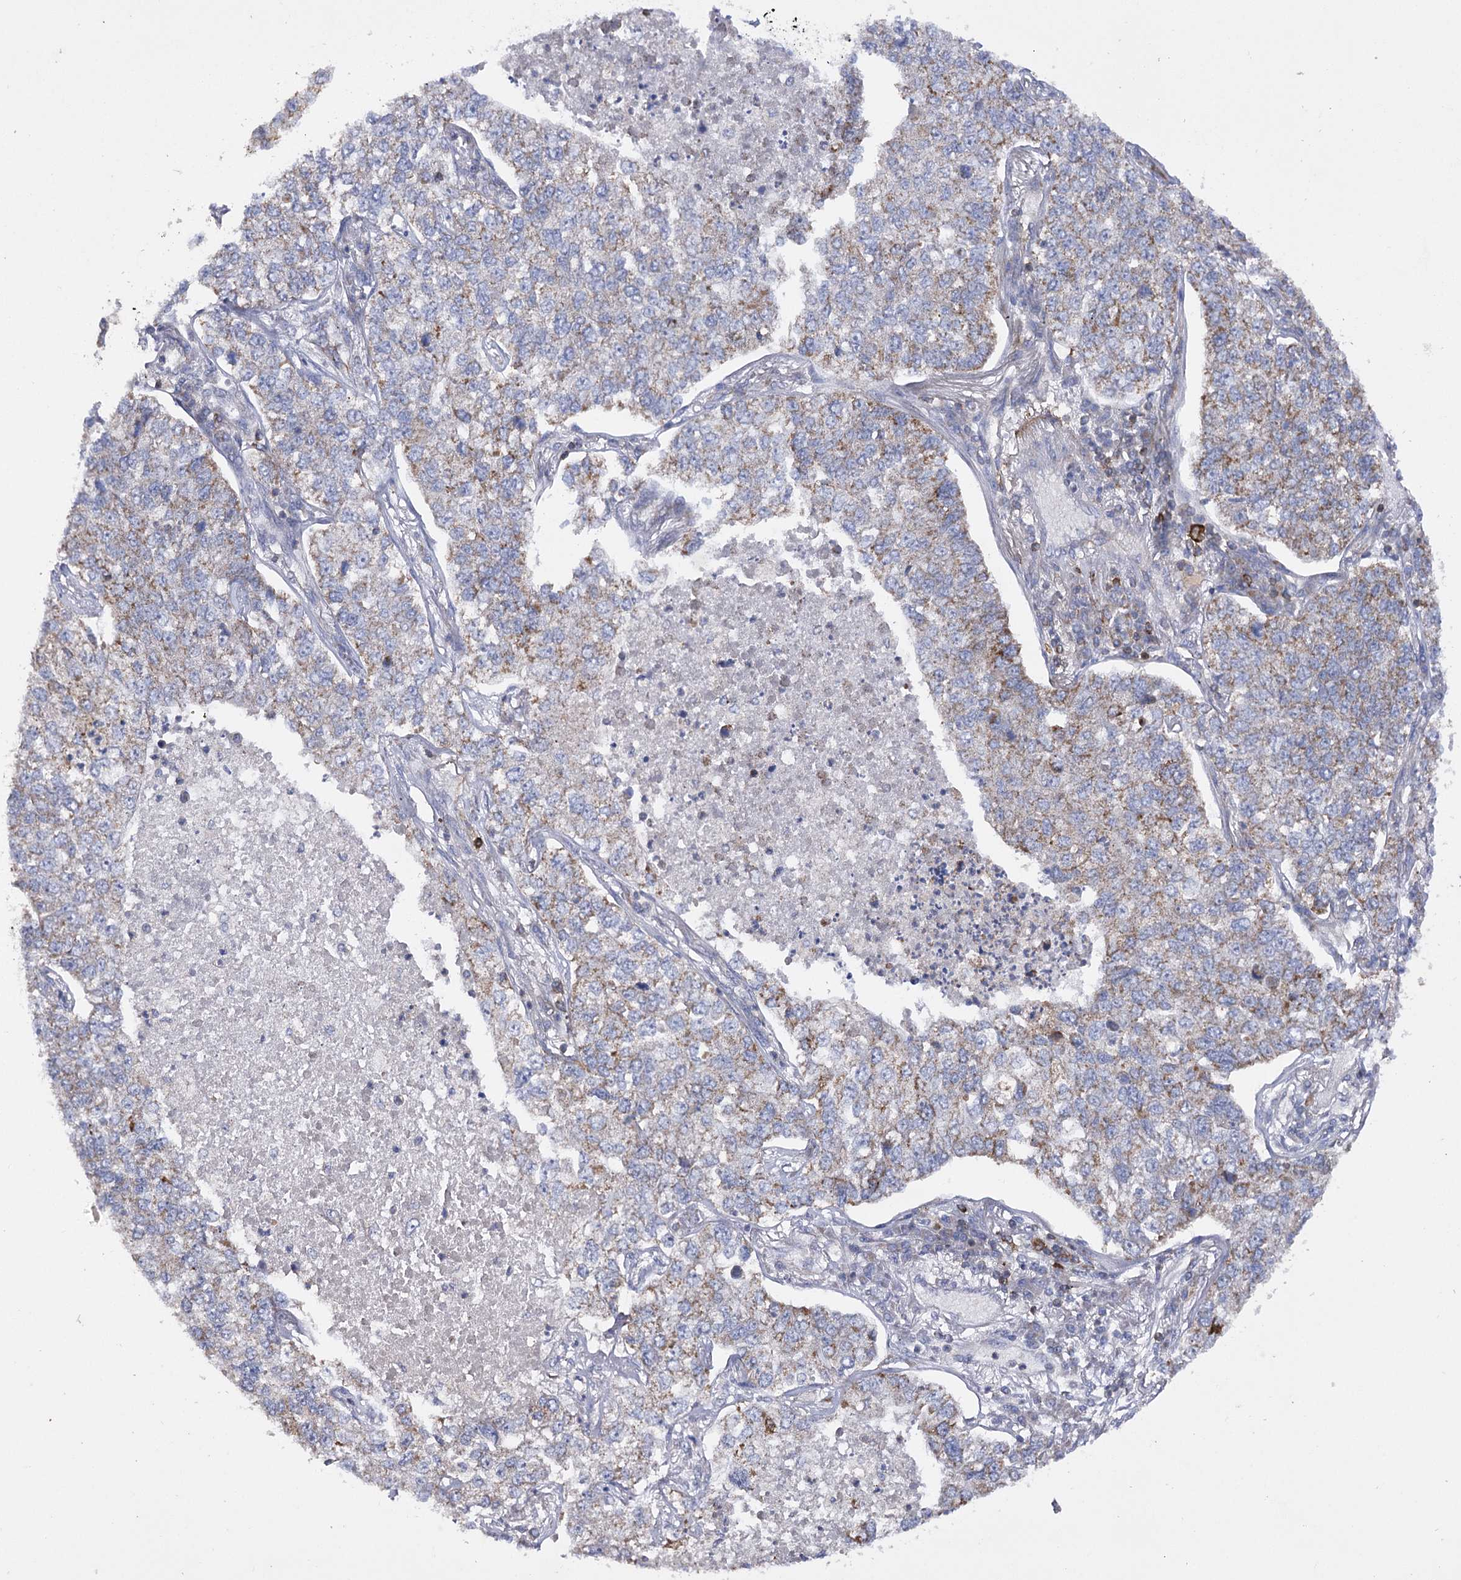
{"staining": {"intensity": "moderate", "quantity": "<25%", "location": "cytoplasmic/membranous"}, "tissue": "lung cancer", "cell_type": "Tumor cells", "image_type": "cancer", "snomed": [{"axis": "morphology", "description": "Adenocarcinoma, NOS"}, {"axis": "topography", "description": "Lung"}], "caption": "Lung adenocarcinoma was stained to show a protein in brown. There is low levels of moderate cytoplasmic/membranous expression in about <25% of tumor cells. (IHC, brightfield microscopy, high magnification).", "gene": "COX15", "patient": {"sex": "male", "age": 49}}